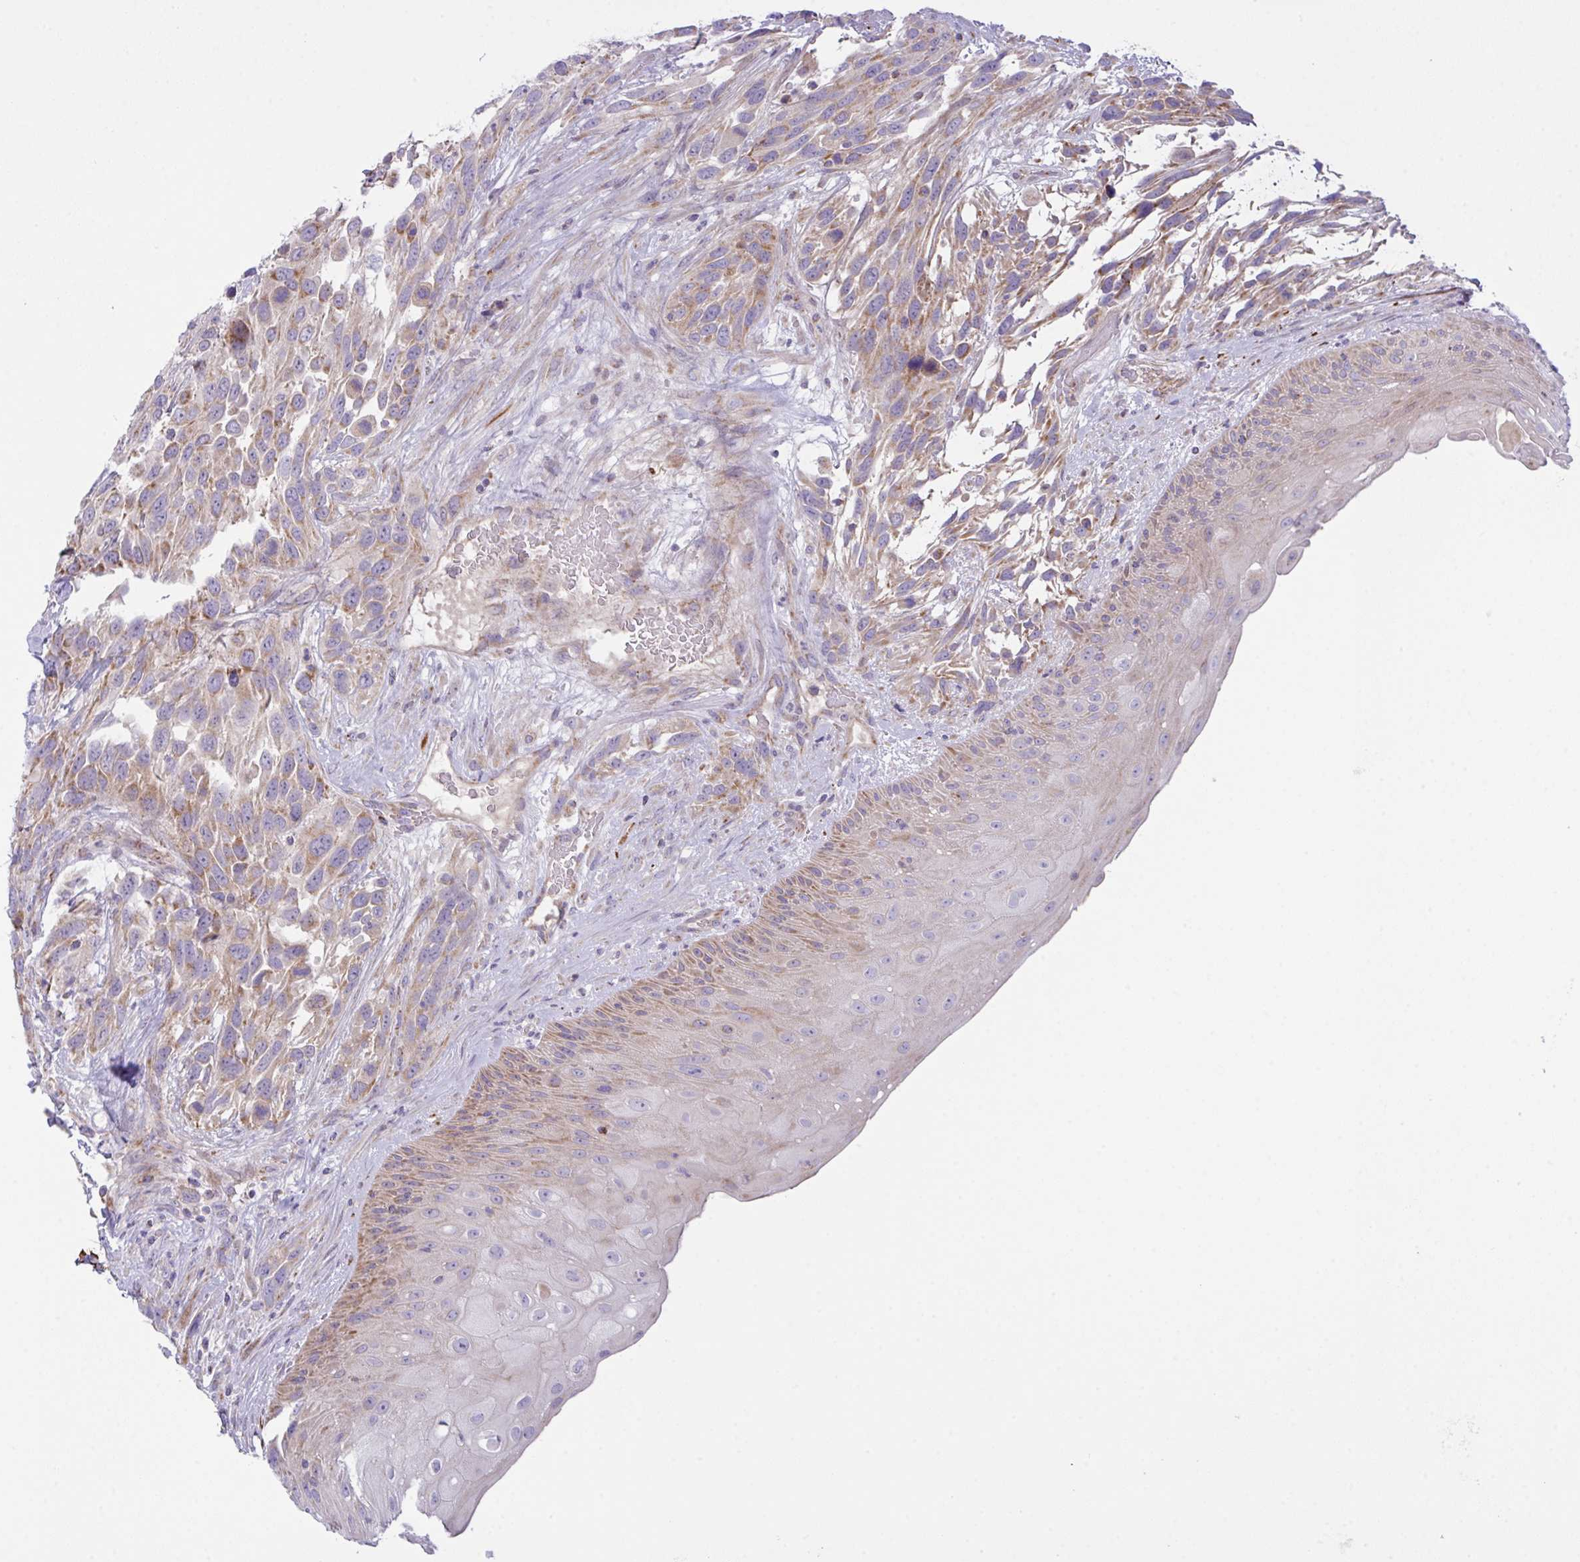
{"staining": {"intensity": "moderate", "quantity": ">75%", "location": "cytoplasmic/membranous"}, "tissue": "urothelial cancer", "cell_type": "Tumor cells", "image_type": "cancer", "snomed": [{"axis": "morphology", "description": "Urothelial carcinoma, High grade"}, {"axis": "topography", "description": "Urinary bladder"}], "caption": "An IHC photomicrograph of tumor tissue is shown. Protein staining in brown highlights moderate cytoplasmic/membranous positivity in urothelial cancer within tumor cells.", "gene": "CHDH", "patient": {"sex": "female", "age": 70}}